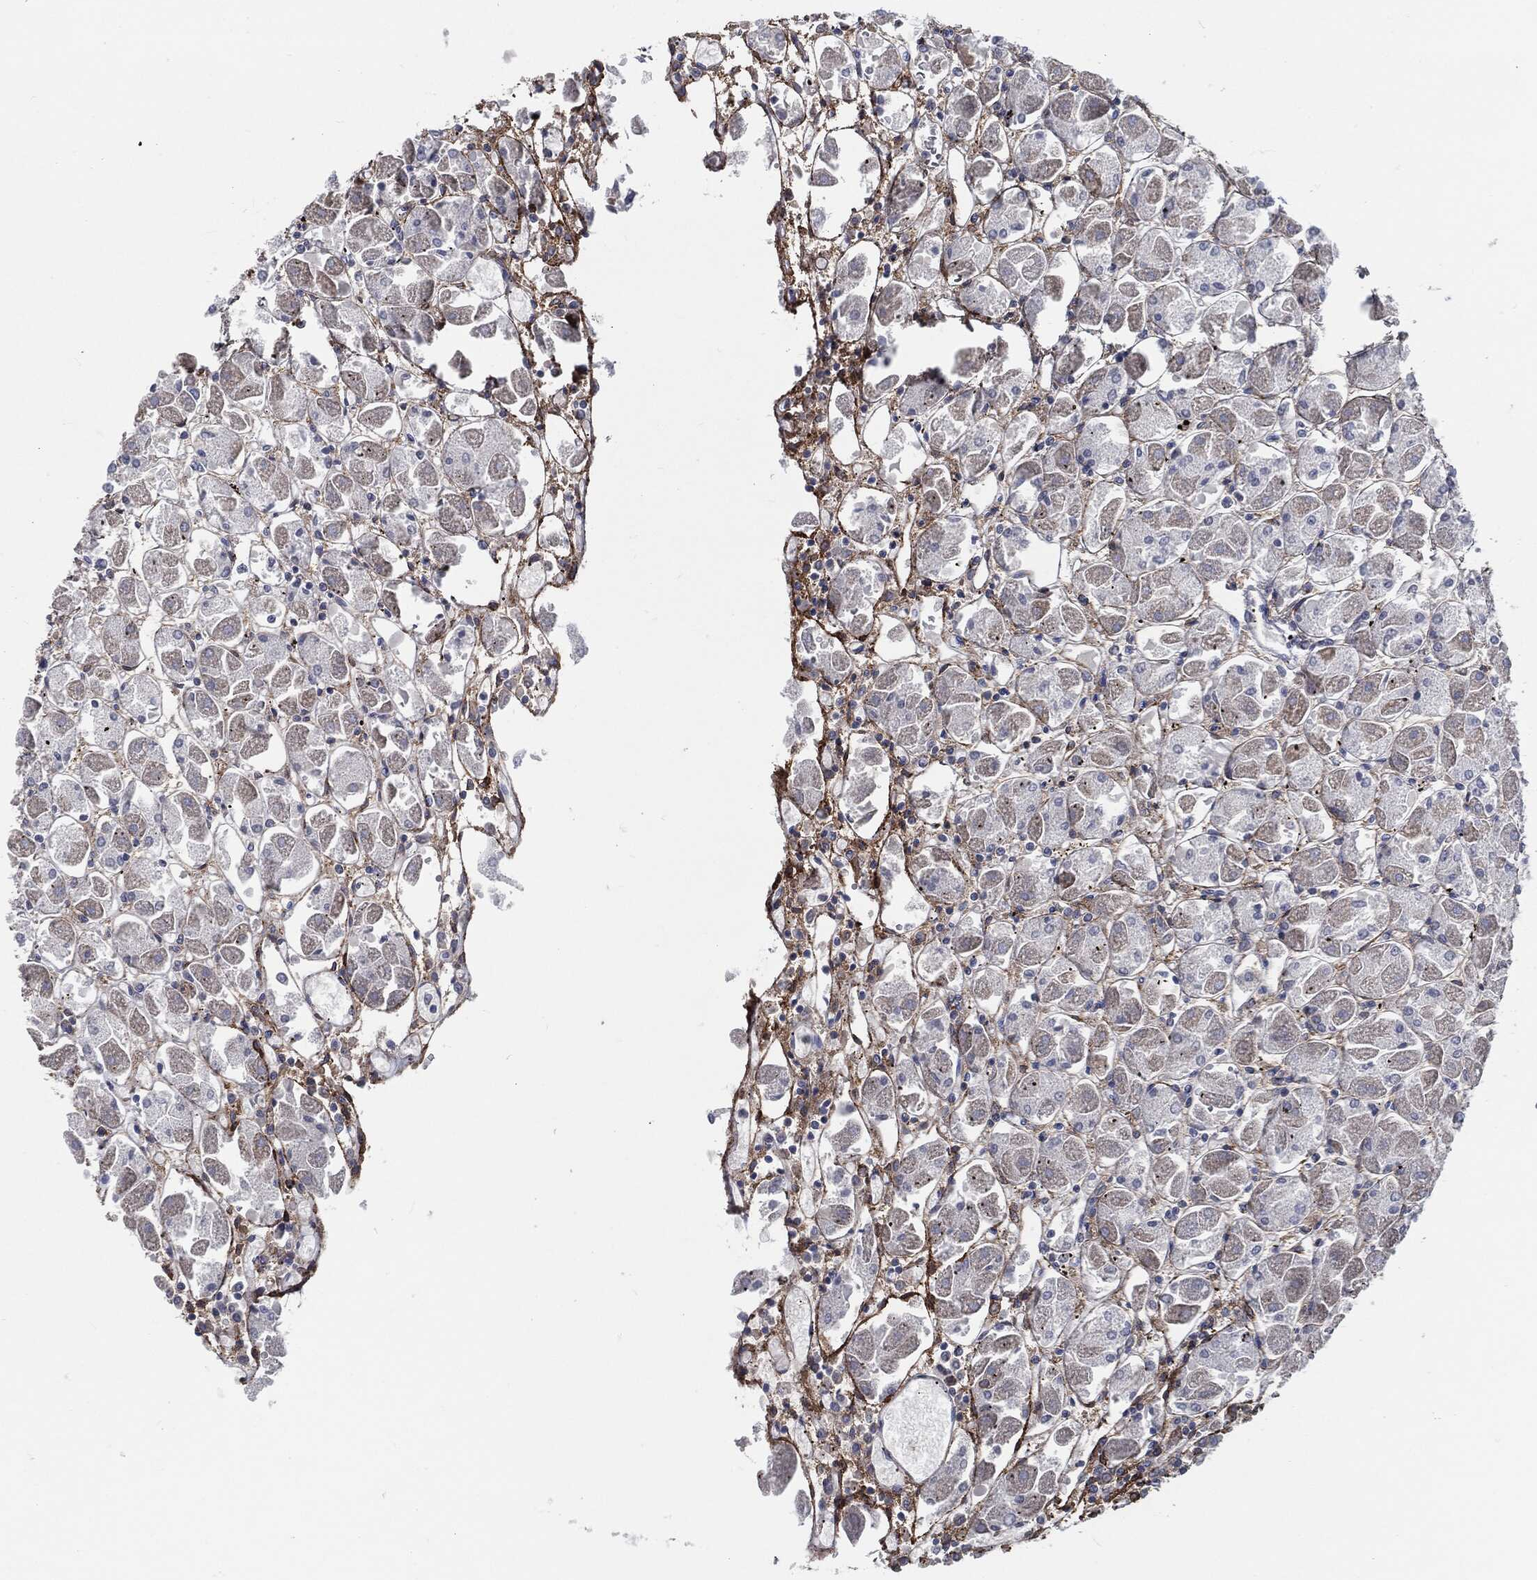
{"staining": {"intensity": "strong", "quantity": "<25%", "location": "cytoplasmic/membranous"}, "tissue": "stomach", "cell_type": "Glandular cells", "image_type": "normal", "snomed": [{"axis": "morphology", "description": "Normal tissue, NOS"}, {"axis": "topography", "description": "Stomach"}], "caption": "Immunohistochemistry (IHC) of benign human stomach reveals medium levels of strong cytoplasmic/membranous positivity in approximately <25% of glandular cells.", "gene": "PROM1", "patient": {"sex": "male", "age": 70}}